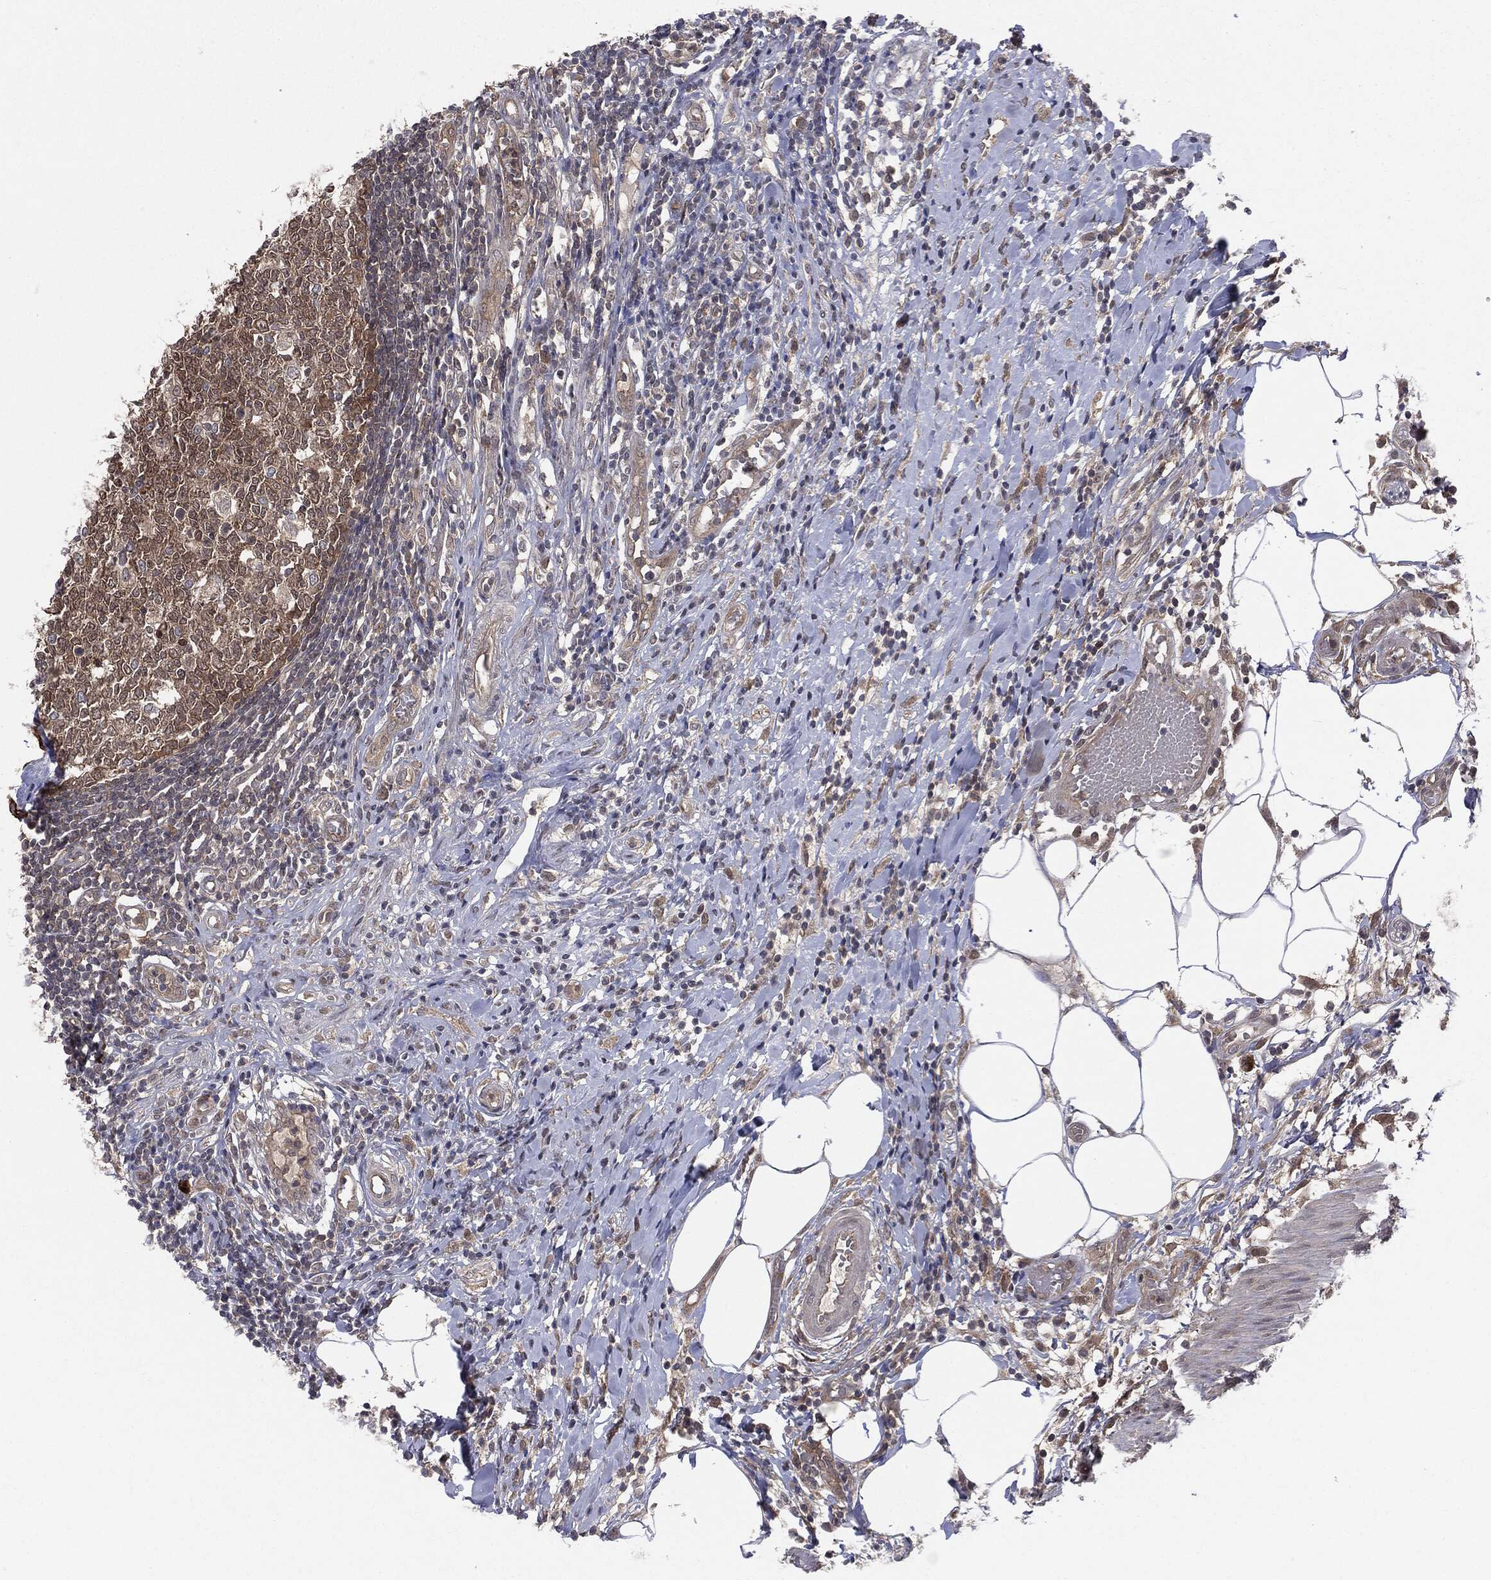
{"staining": {"intensity": "moderate", "quantity": ">75%", "location": "cytoplasmic/membranous"}, "tissue": "appendix", "cell_type": "Glandular cells", "image_type": "normal", "snomed": [{"axis": "morphology", "description": "Normal tissue, NOS"}, {"axis": "morphology", "description": "Inflammation, NOS"}, {"axis": "topography", "description": "Appendix"}], "caption": "This is an image of immunohistochemistry (IHC) staining of benign appendix, which shows moderate staining in the cytoplasmic/membranous of glandular cells.", "gene": "KRT7", "patient": {"sex": "male", "age": 16}}